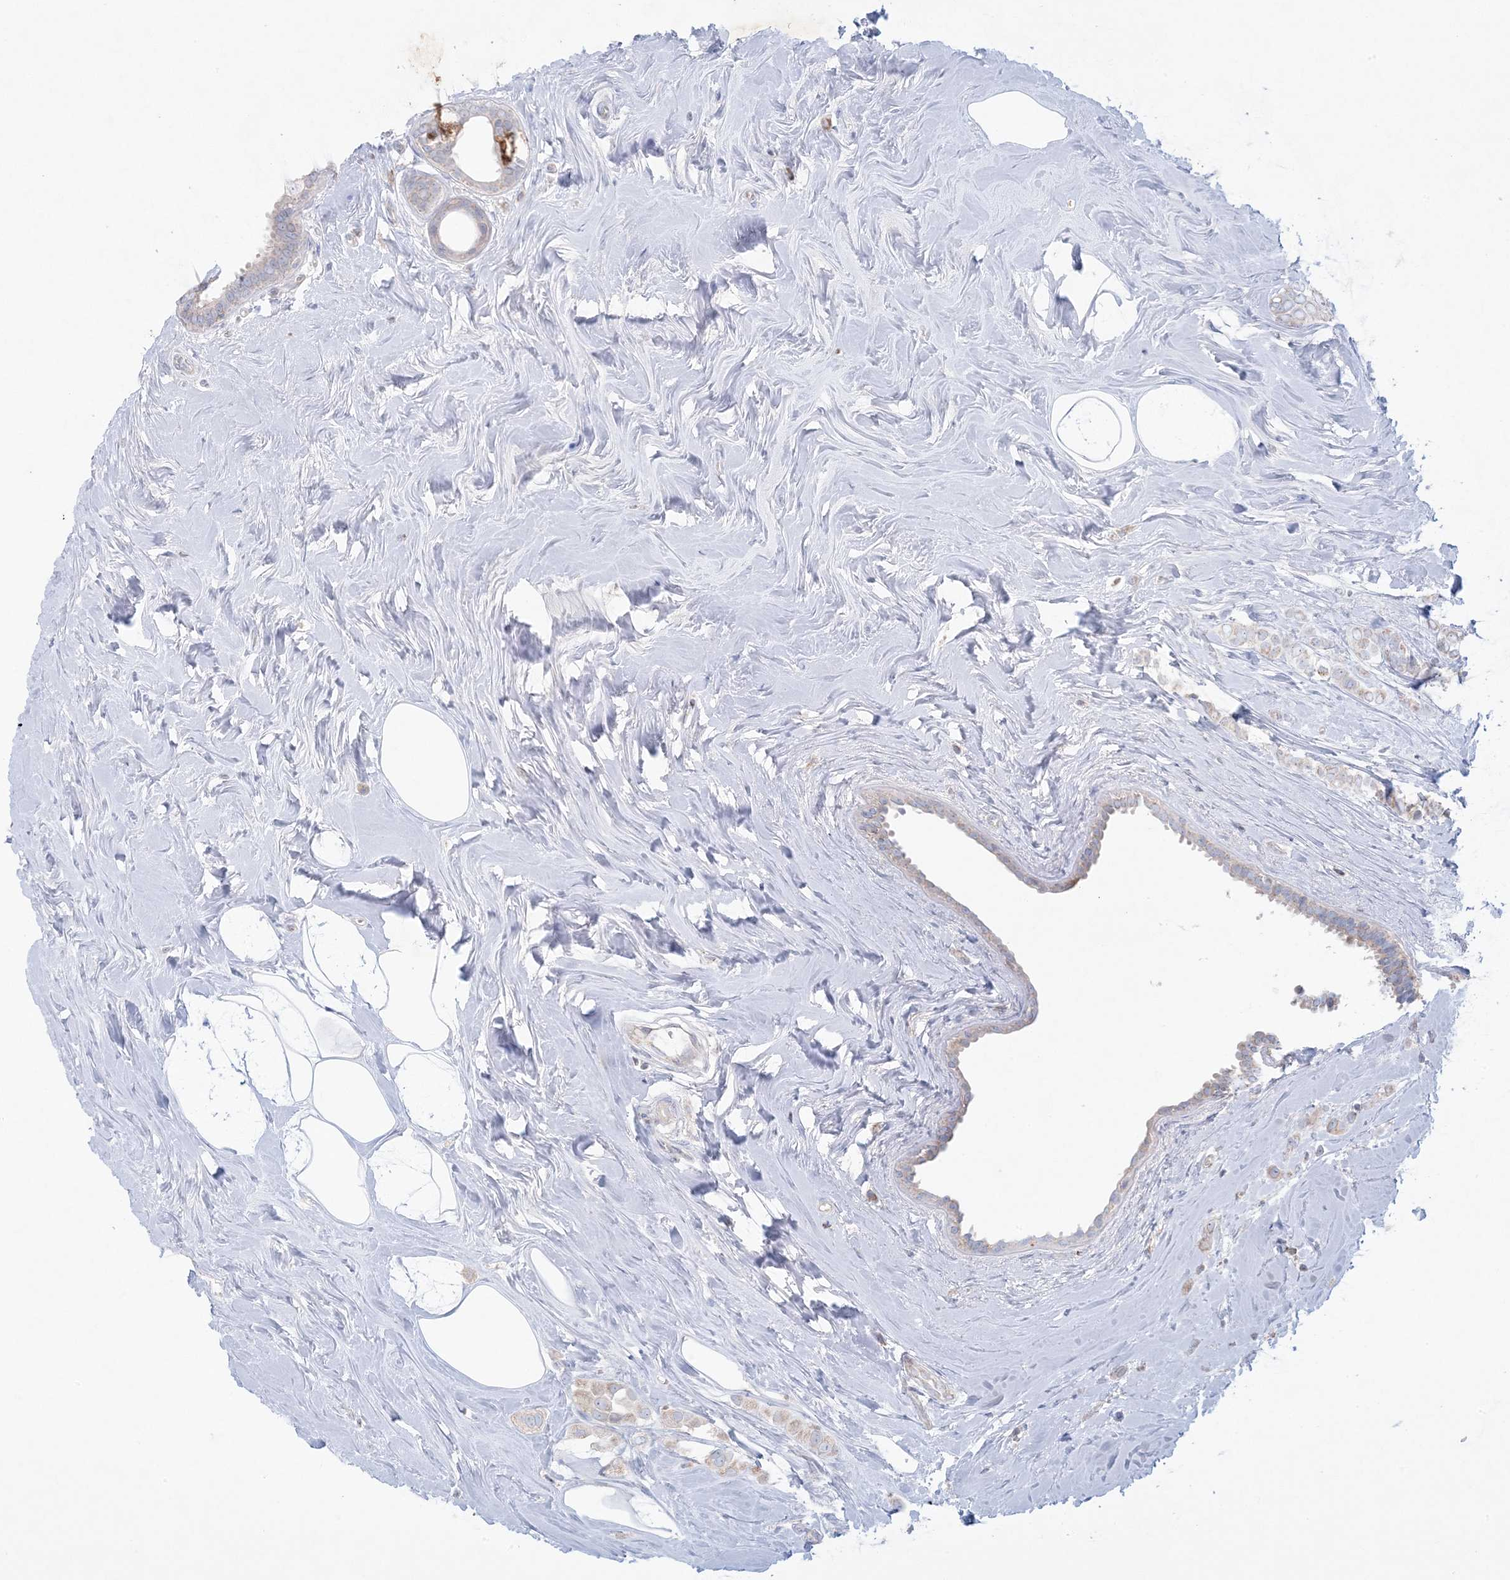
{"staining": {"intensity": "weak", "quantity": "25%-75%", "location": "cytoplasmic/membranous"}, "tissue": "breast cancer", "cell_type": "Tumor cells", "image_type": "cancer", "snomed": [{"axis": "morphology", "description": "Lobular carcinoma"}, {"axis": "topography", "description": "Breast"}], "caption": "This photomicrograph exhibits immunohistochemistry staining of lobular carcinoma (breast), with low weak cytoplasmic/membranous staining in approximately 25%-75% of tumor cells.", "gene": "KCTD6", "patient": {"sex": "female", "age": 47}}